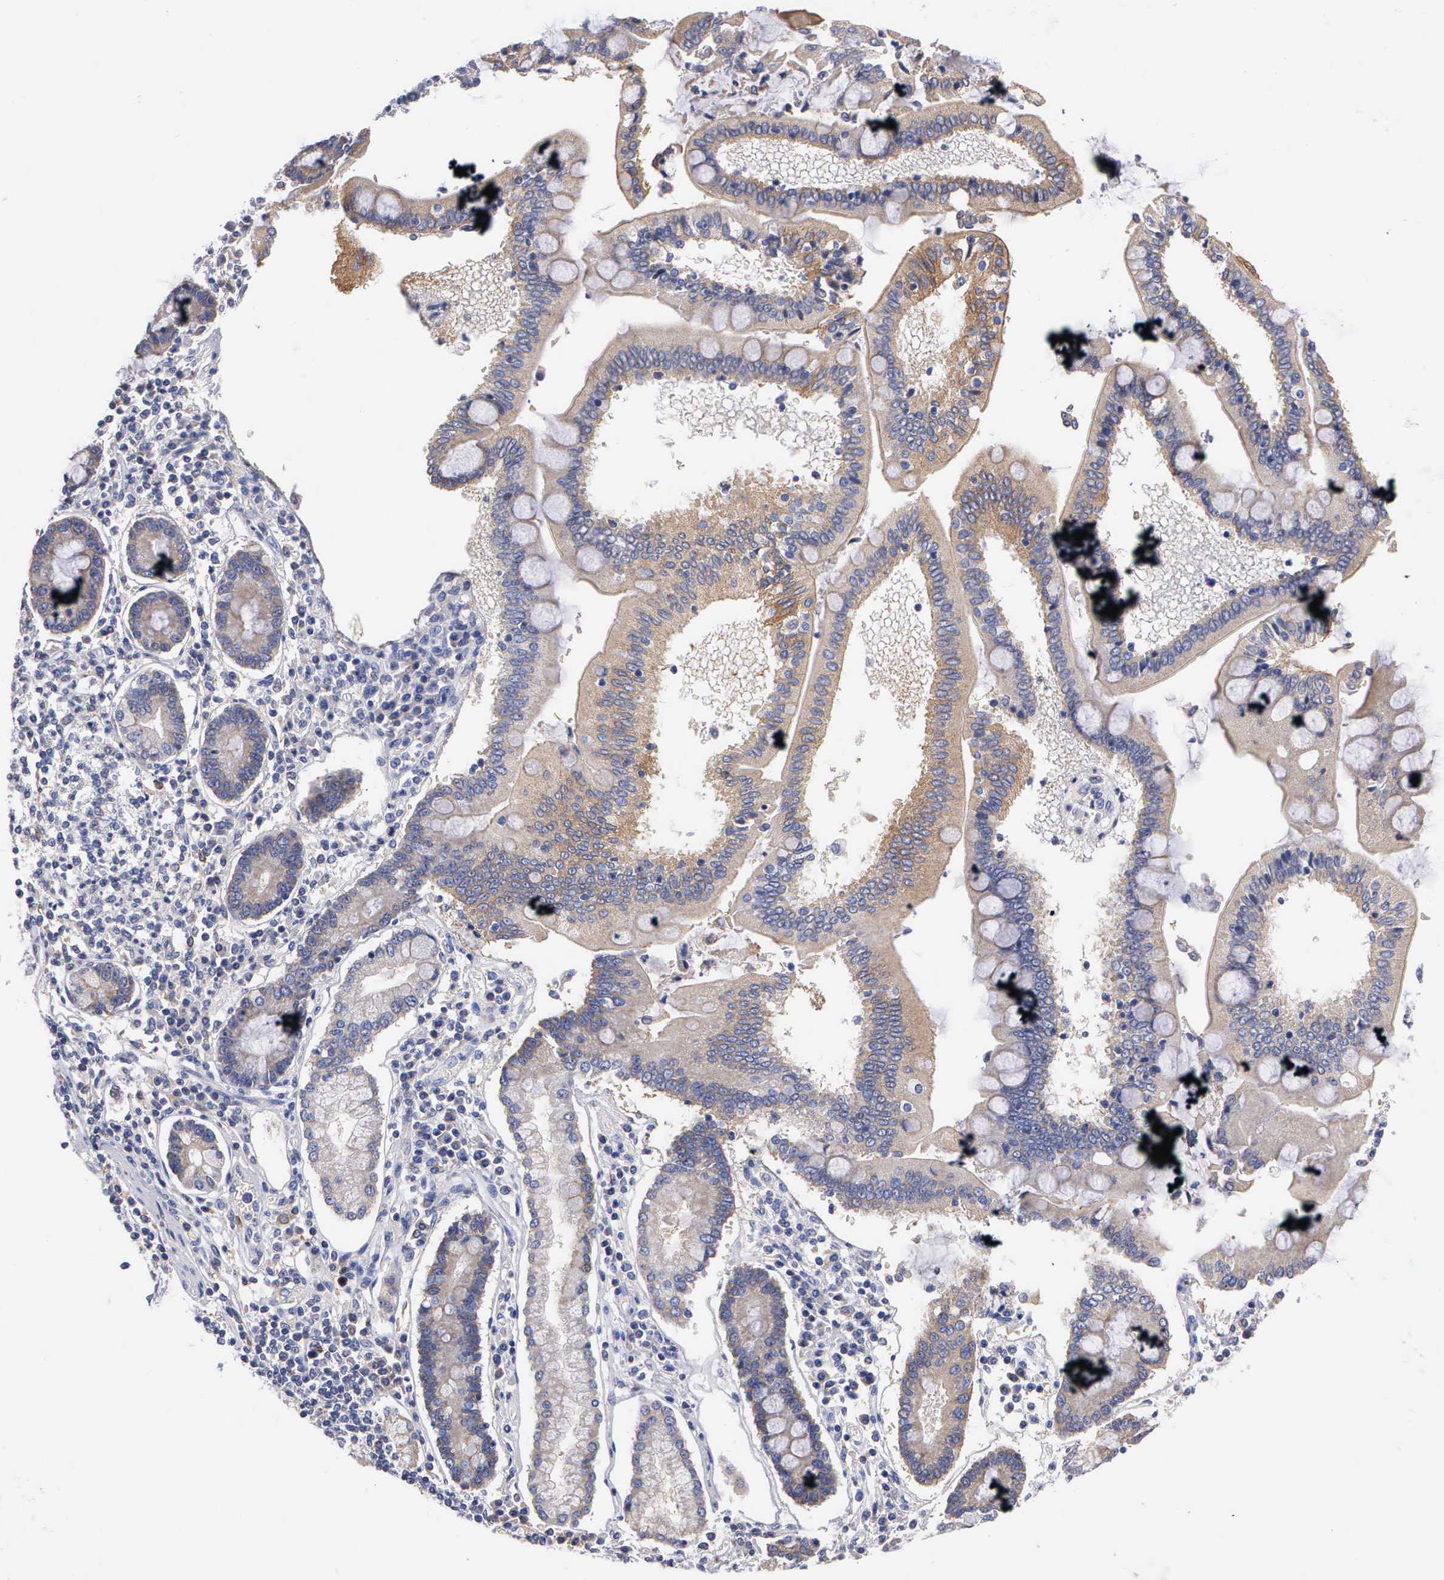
{"staining": {"intensity": "strong", "quantity": "25%-75%", "location": "cytoplasmic/membranous"}, "tissue": "pancreatic cancer", "cell_type": "Tumor cells", "image_type": "cancer", "snomed": [{"axis": "morphology", "description": "Adenocarcinoma, NOS"}, {"axis": "topography", "description": "Pancreas"}], "caption": "DAB immunohistochemical staining of human pancreatic adenocarcinoma shows strong cytoplasmic/membranous protein positivity in approximately 25%-75% of tumor cells.", "gene": "PTGS2", "patient": {"sex": "female", "age": 57}}